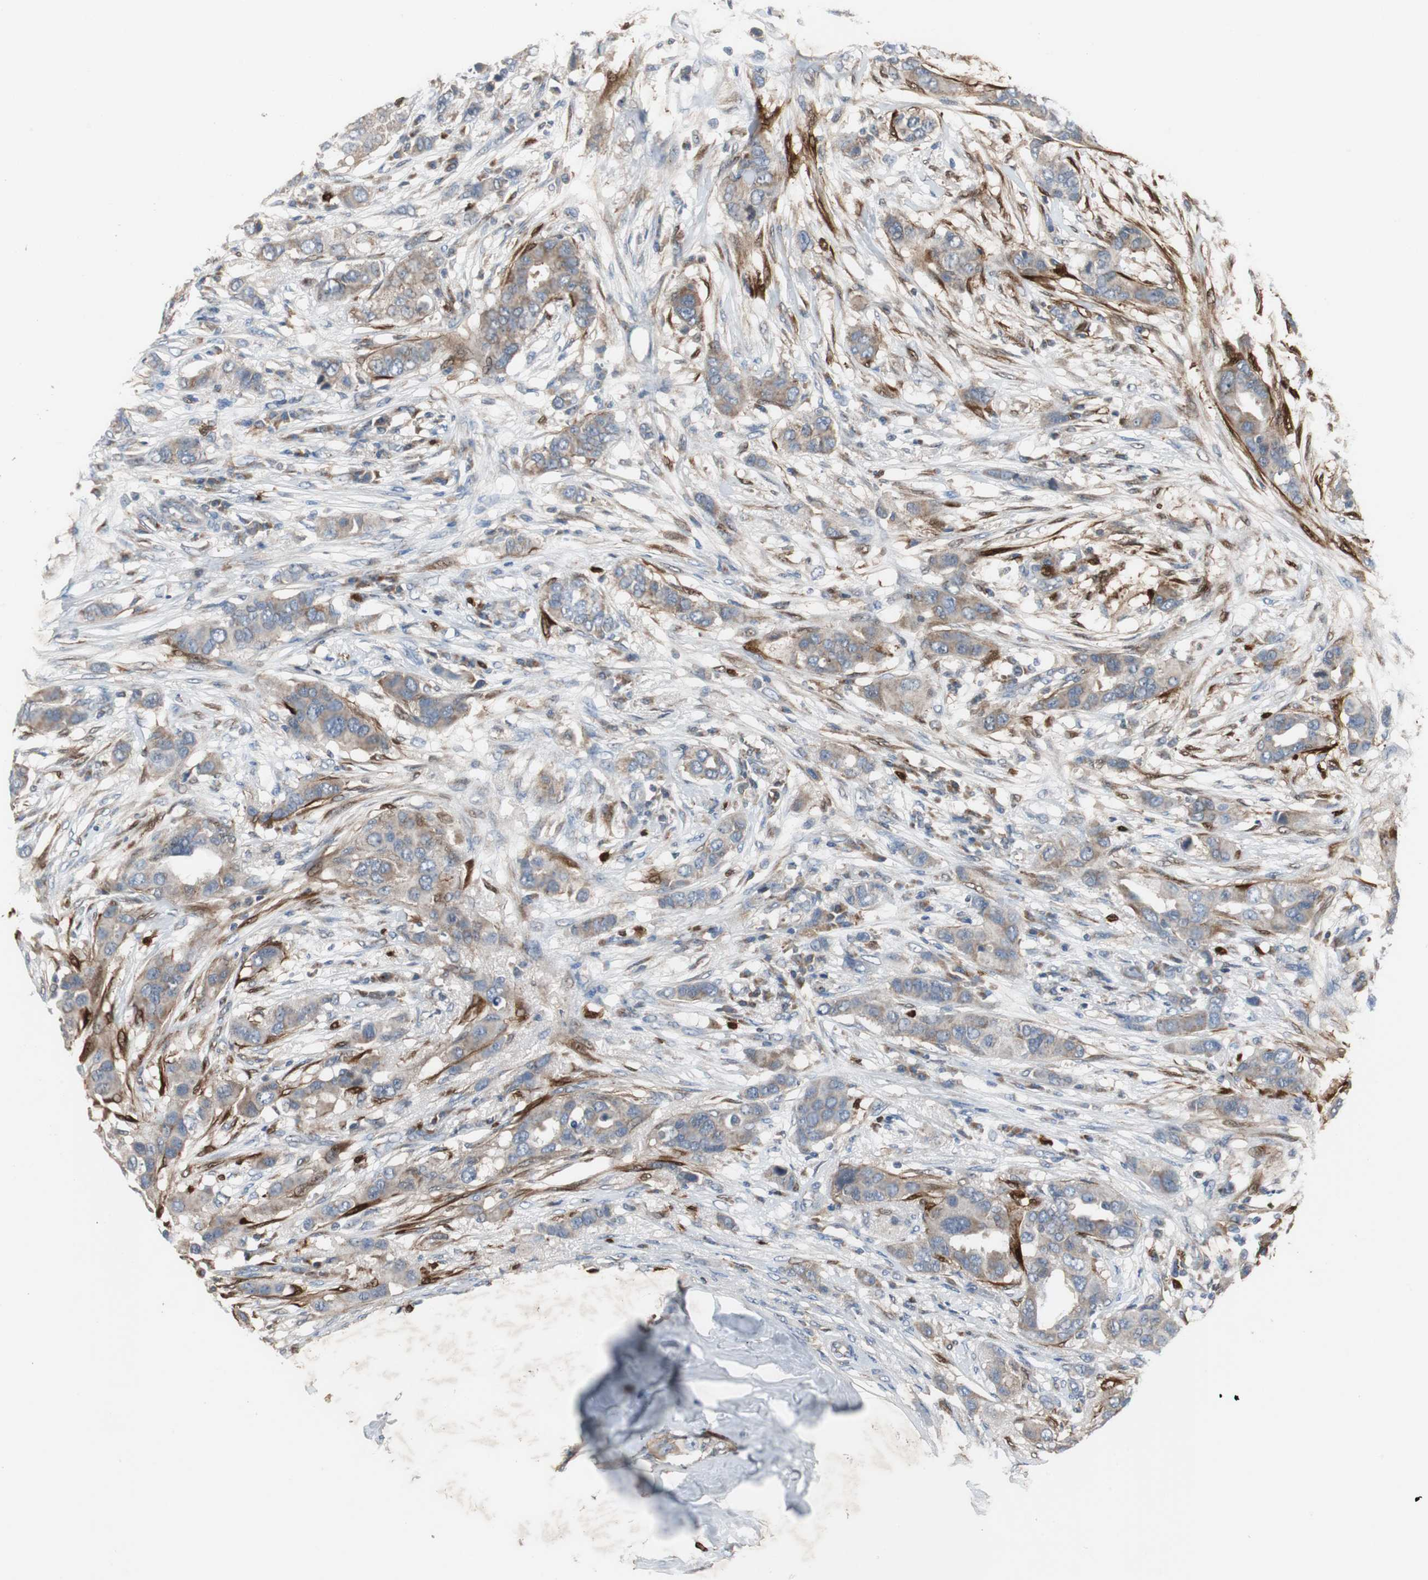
{"staining": {"intensity": "moderate", "quantity": ">75%", "location": "cytoplasmic/membranous"}, "tissue": "breast cancer", "cell_type": "Tumor cells", "image_type": "cancer", "snomed": [{"axis": "morphology", "description": "Duct carcinoma"}, {"axis": "topography", "description": "Breast"}], "caption": "Immunohistochemistry of human intraductal carcinoma (breast) displays medium levels of moderate cytoplasmic/membranous positivity in approximately >75% of tumor cells. The staining was performed using DAB, with brown indicating positive protein expression. Nuclei are stained blue with hematoxylin.", "gene": "CALB2", "patient": {"sex": "female", "age": 50}}